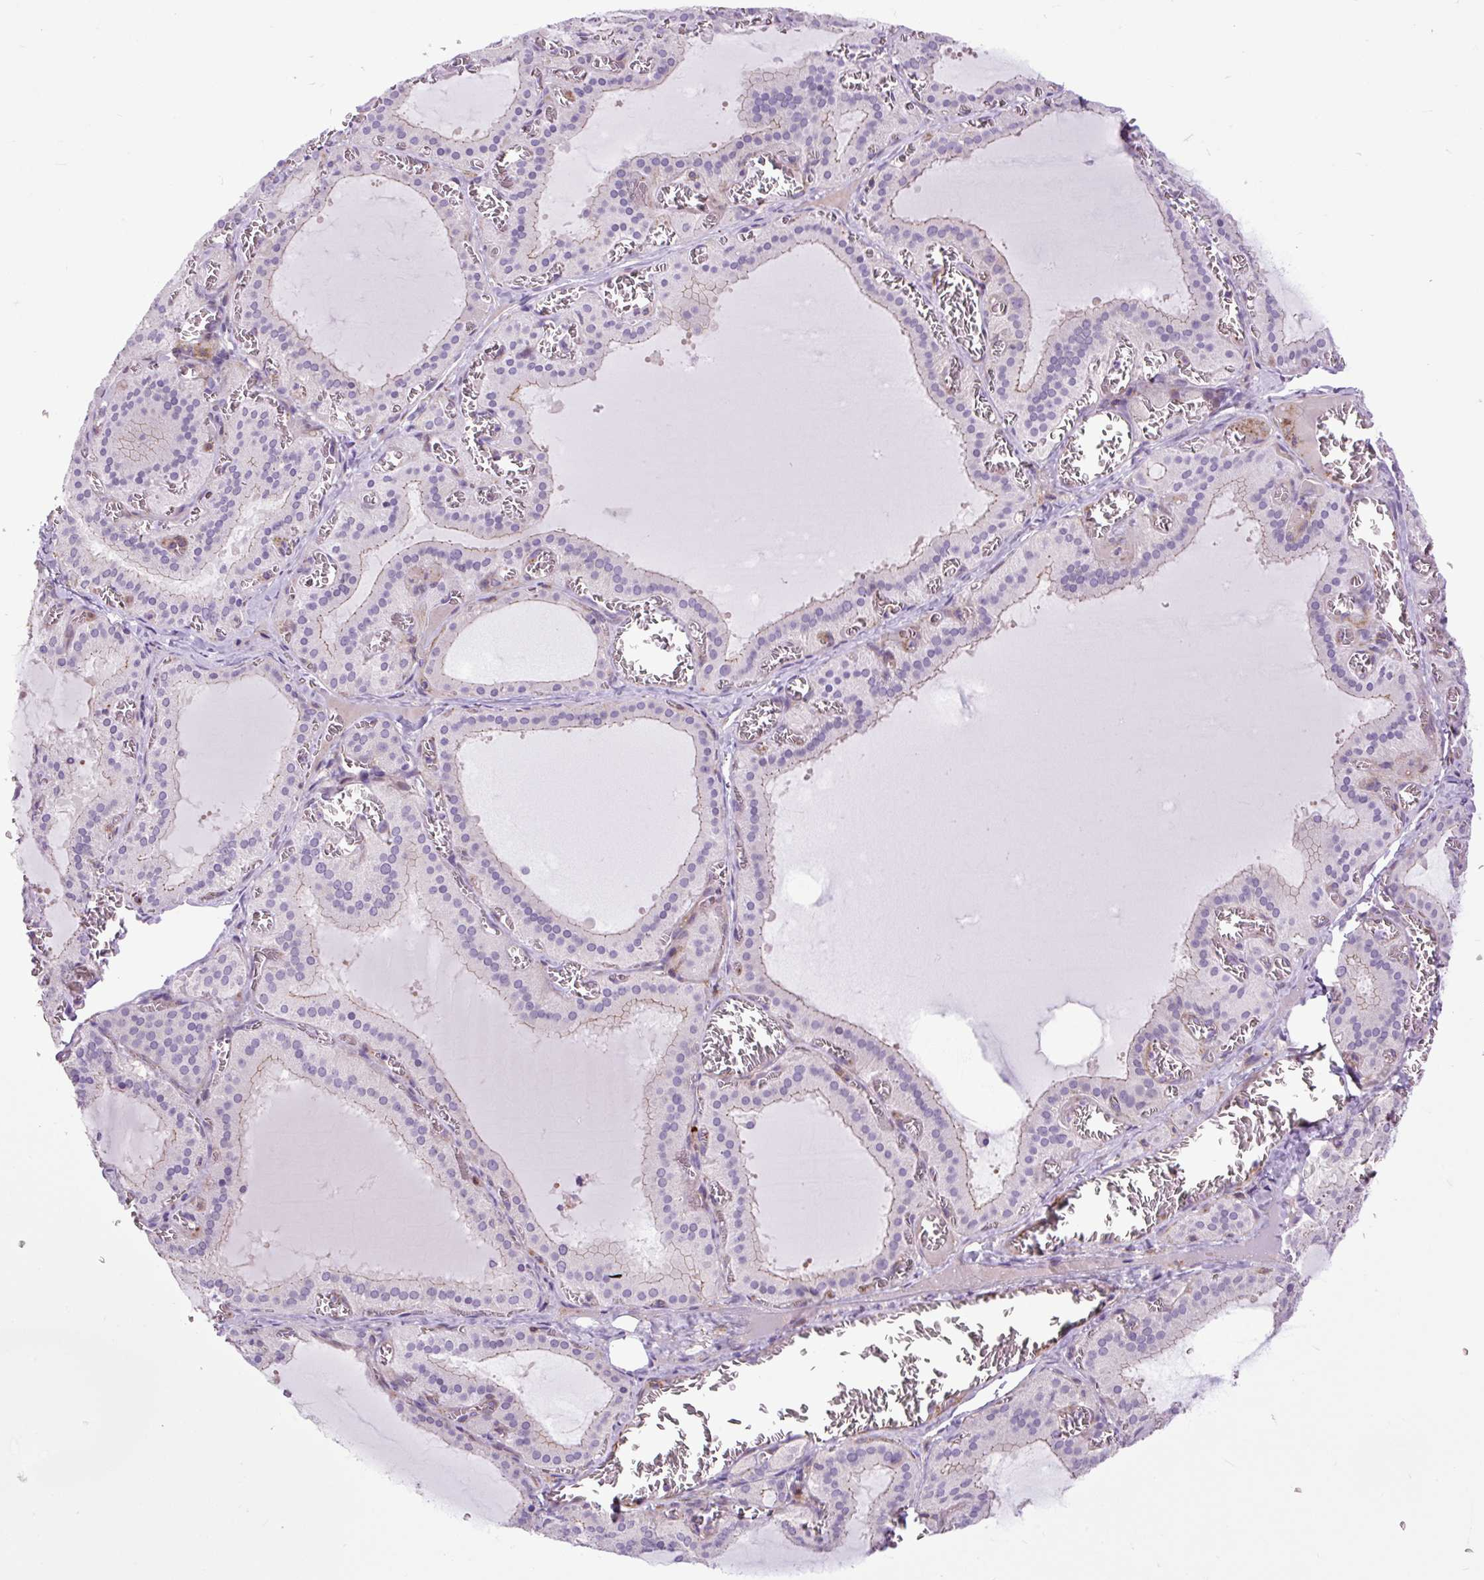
{"staining": {"intensity": "negative", "quantity": "none", "location": "none"}, "tissue": "thyroid gland", "cell_type": "Glandular cells", "image_type": "normal", "snomed": [{"axis": "morphology", "description": "Normal tissue, NOS"}, {"axis": "topography", "description": "Thyroid gland"}], "caption": "The photomicrograph exhibits no significant positivity in glandular cells of thyroid gland.", "gene": "ZNF197", "patient": {"sex": "female", "age": 30}}